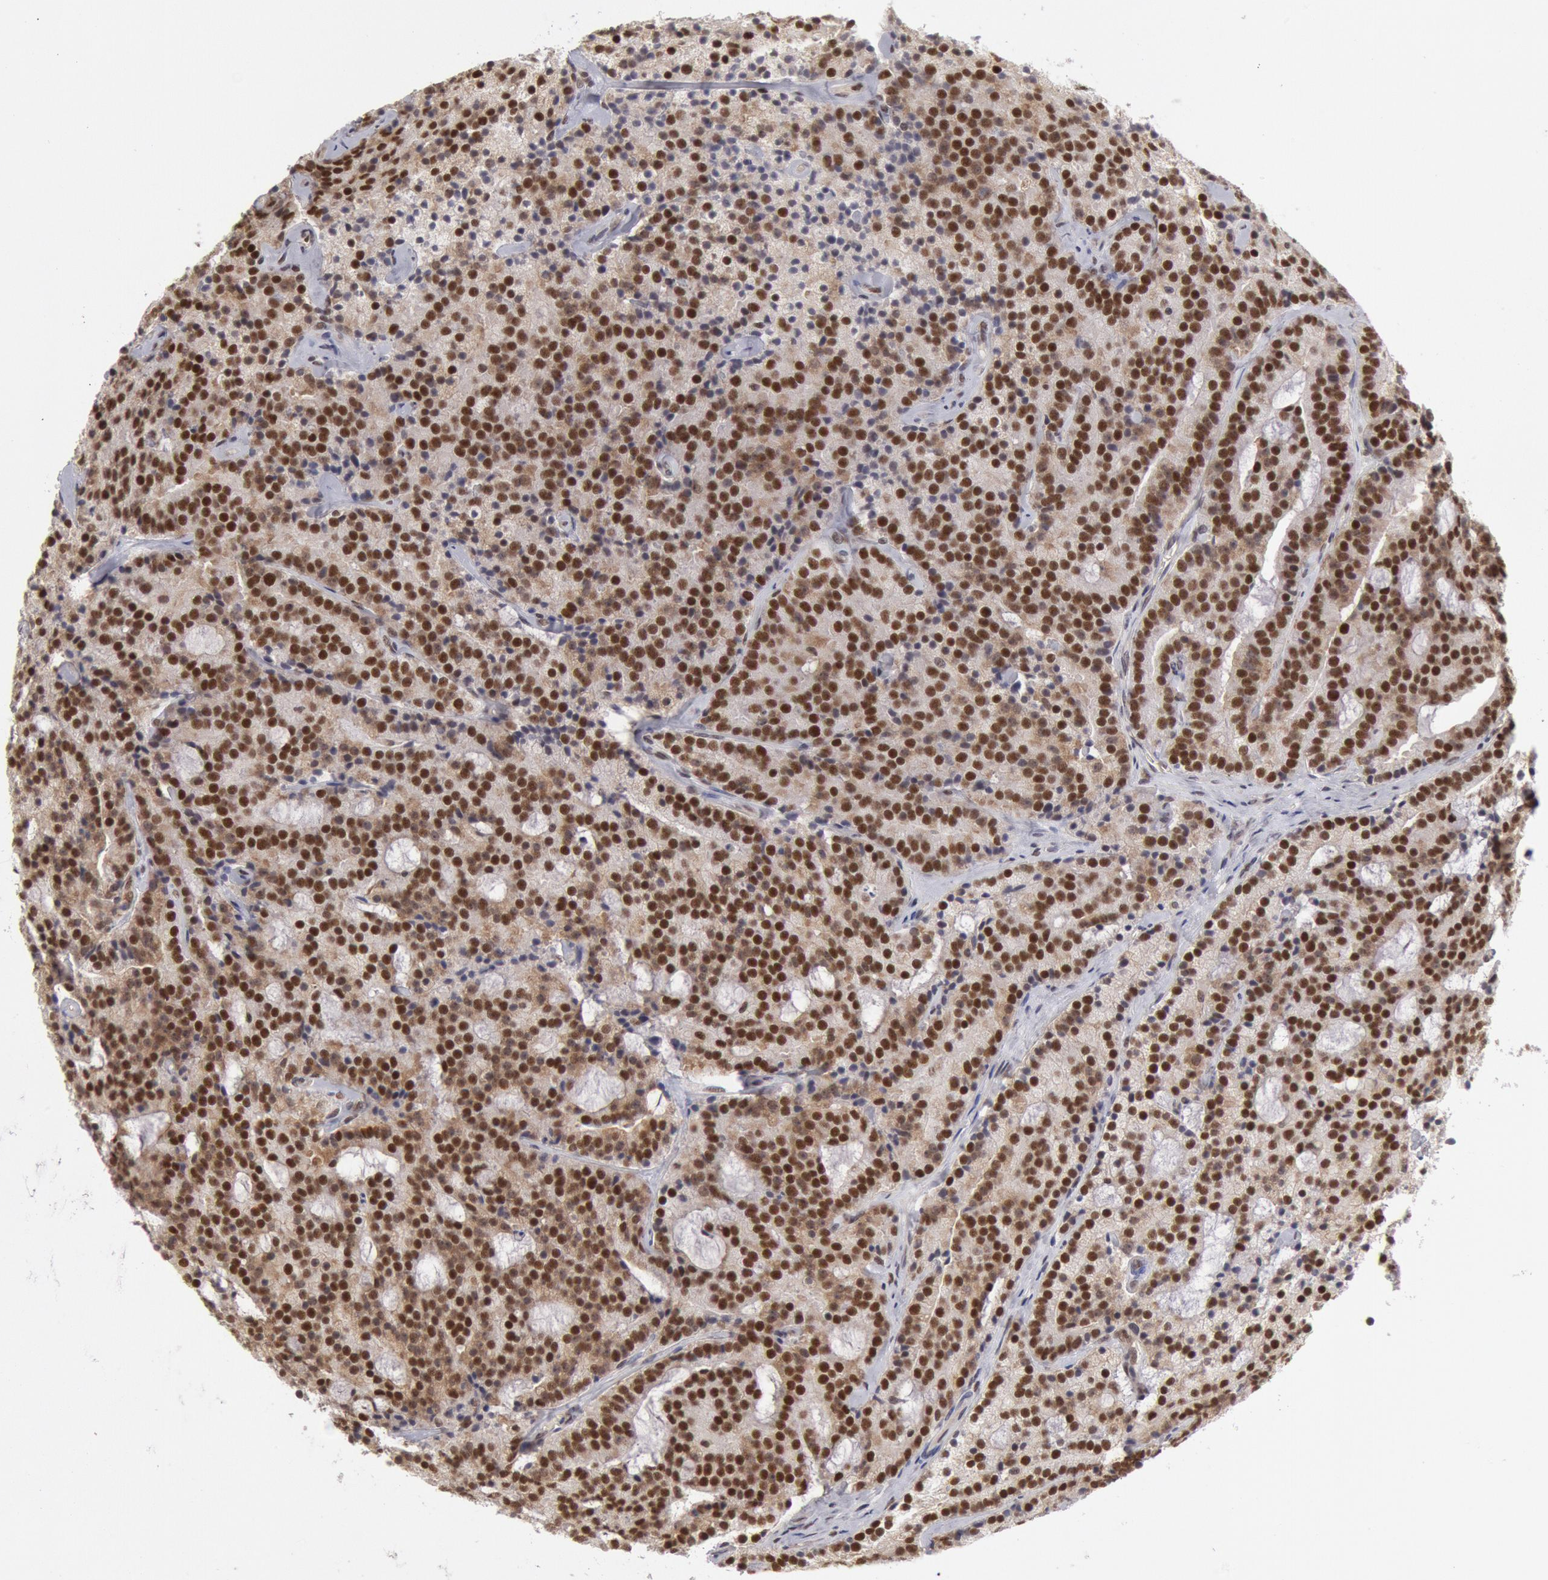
{"staining": {"intensity": "strong", "quantity": ">75%", "location": "nuclear"}, "tissue": "prostate cancer", "cell_type": "Tumor cells", "image_type": "cancer", "snomed": [{"axis": "morphology", "description": "Adenocarcinoma, Medium grade"}, {"axis": "topography", "description": "Prostate"}], "caption": "Medium-grade adenocarcinoma (prostate) tissue exhibits strong nuclear positivity in approximately >75% of tumor cells, visualized by immunohistochemistry.", "gene": "PPP4R3B", "patient": {"sex": "male", "age": 65}}